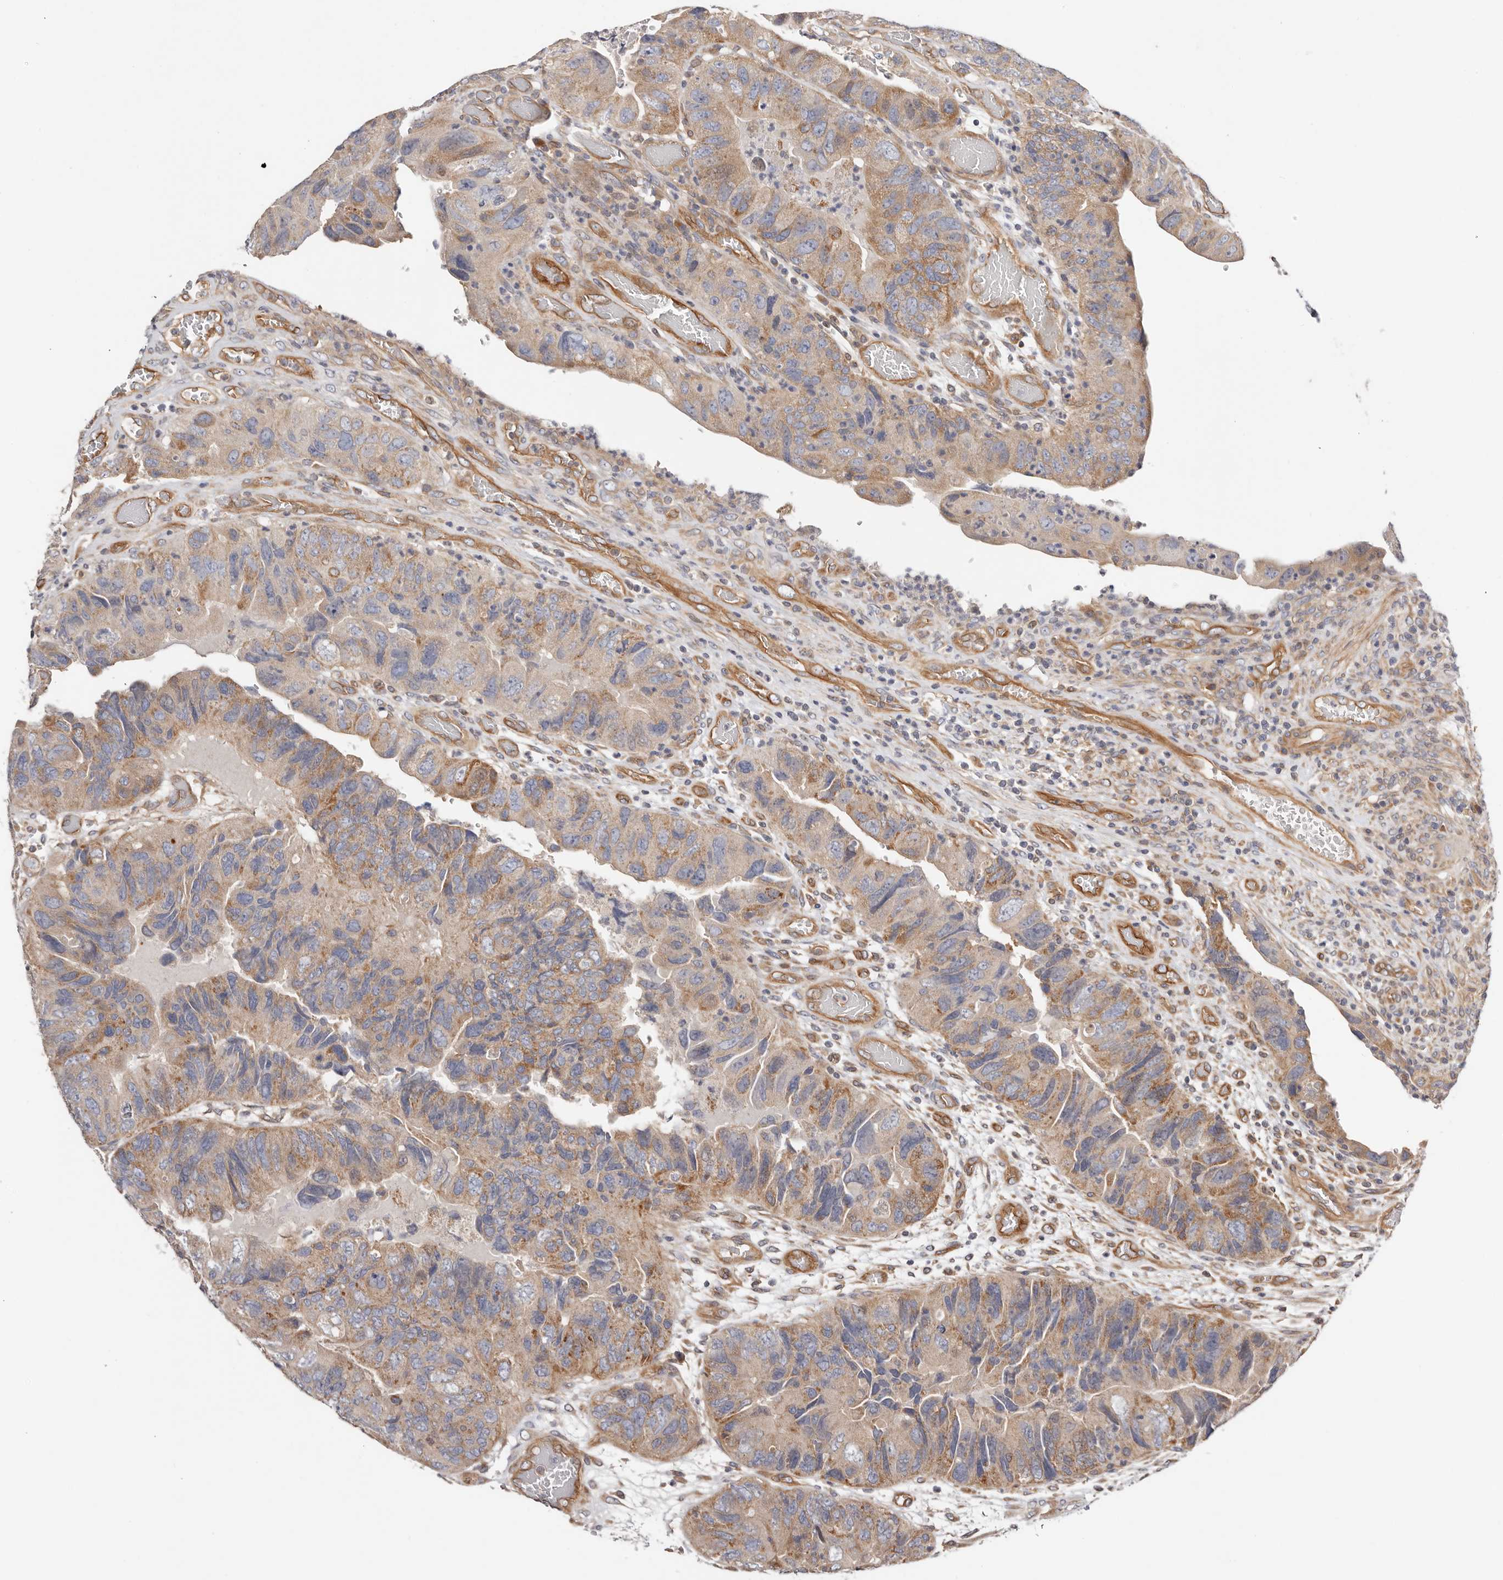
{"staining": {"intensity": "moderate", "quantity": "25%-75%", "location": "cytoplasmic/membranous"}, "tissue": "colorectal cancer", "cell_type": "Tumor cells", "image_type": "cancer", "snomed": [{"axis": "morphology", "description": "Adenocarcinoma, NOS"}, {"axis": "topography", "description": "Rectum"}], "caption": "Colorectal cancer was stained to show a protein in brown. There is medium levels of moderate cytoplasmic/membranous staining in approximately 25%-75% of tumor cells.", "gene": "MACF1", "patient": {"sex": "male", "age": 63}}